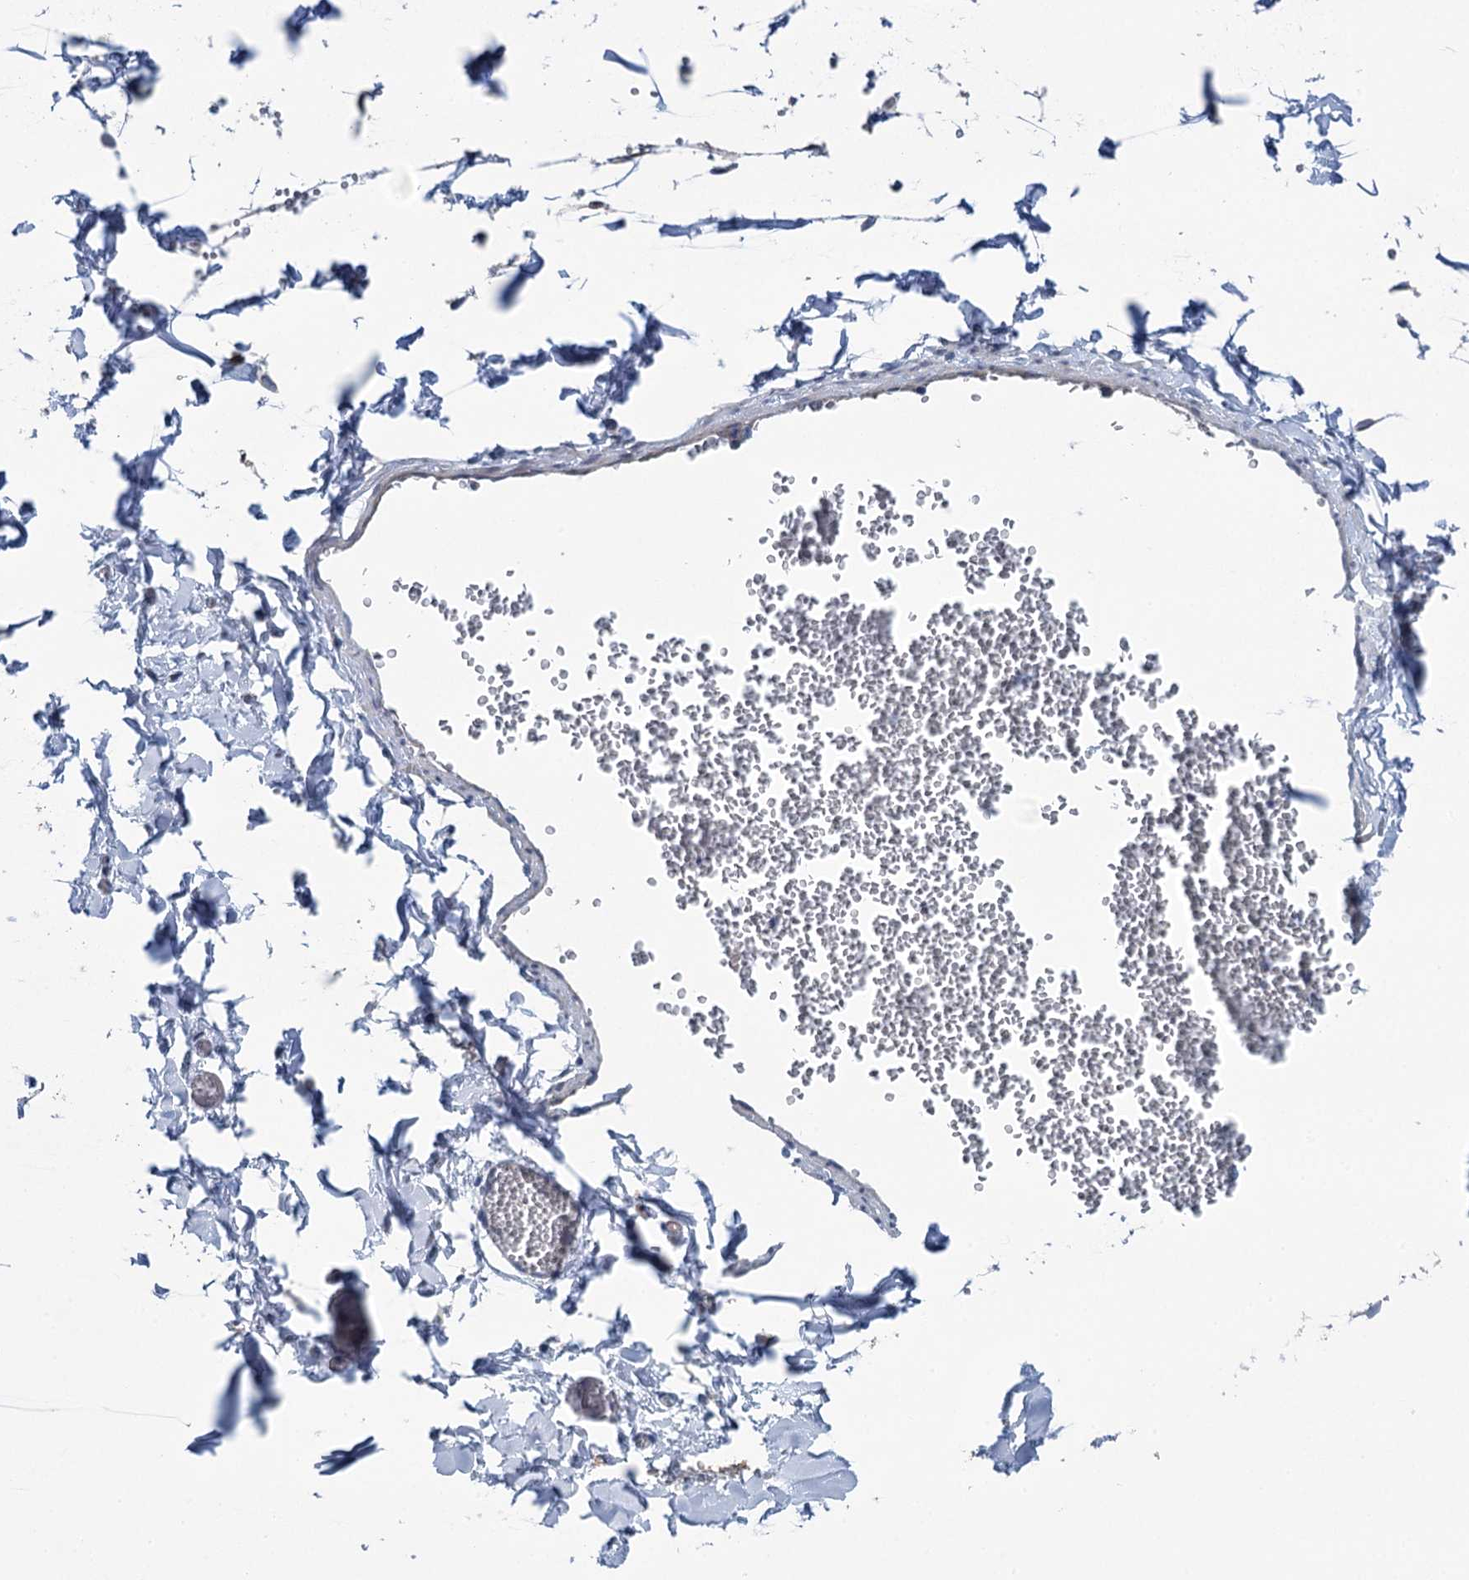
{"staining": {"intensity": "negative", "quantity": "none", "location": "none"}, "tissue": "adipose tissue", "cell_type": "Adipocytes", "image_type": "normal", "snomed": [{"axis": "morphology", "description": "Normal tissue, NOS"}, {"axis": "topography", "description": "Gallbladder"}, {"axis": "topography", "description": "Peripheral nerve tissue"}], "caption": "IHC micrograph of benign adipose tissue: adipose tissue stained with DAB reveals no significant protein staining in adipocytes.", "gene": "CHDH", "patient": {"sex": "male", "age": 38}}